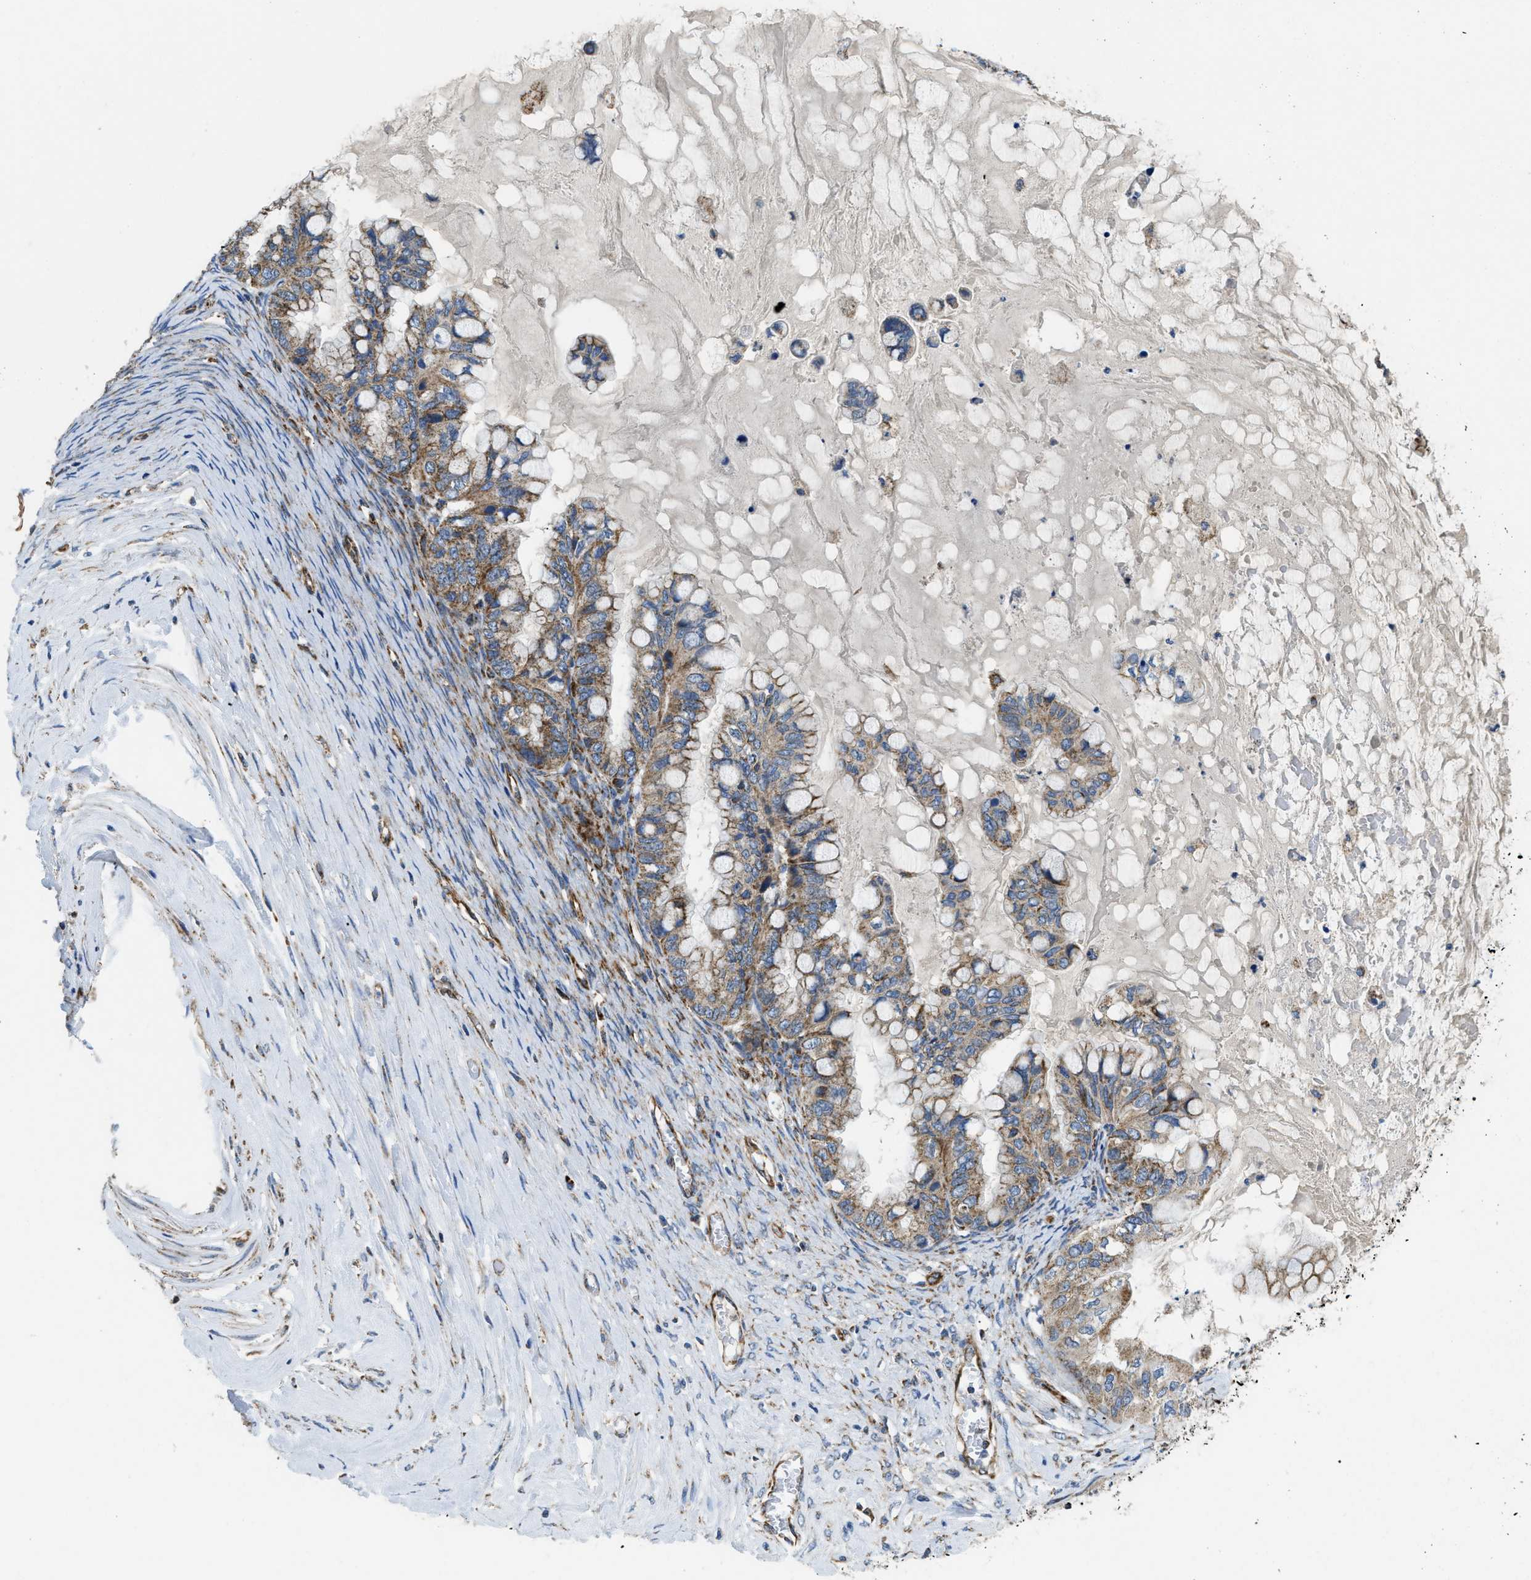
{"staining": {"intensity": "moderate", "quantity": ">75%", "location": "cytoplasmic/membranous"}, "tissue": "ovarian cancer", "cell_type": "Tumor cells", "image_type": "cancer", "snomed": [{"axis": "morphology", "description": "Cystadenocarcinoma, mucinous, NOS"}, {"axis": "topography", "description": "Ovary"}], "caption": "Ovarian cancer tissue shows moderate cytoplasmic/membranous expression in about >75% of tumor cells Nuclei are stained in blue.", "gene": "STK33", "patient": {"sex": "female", "age": 80}}